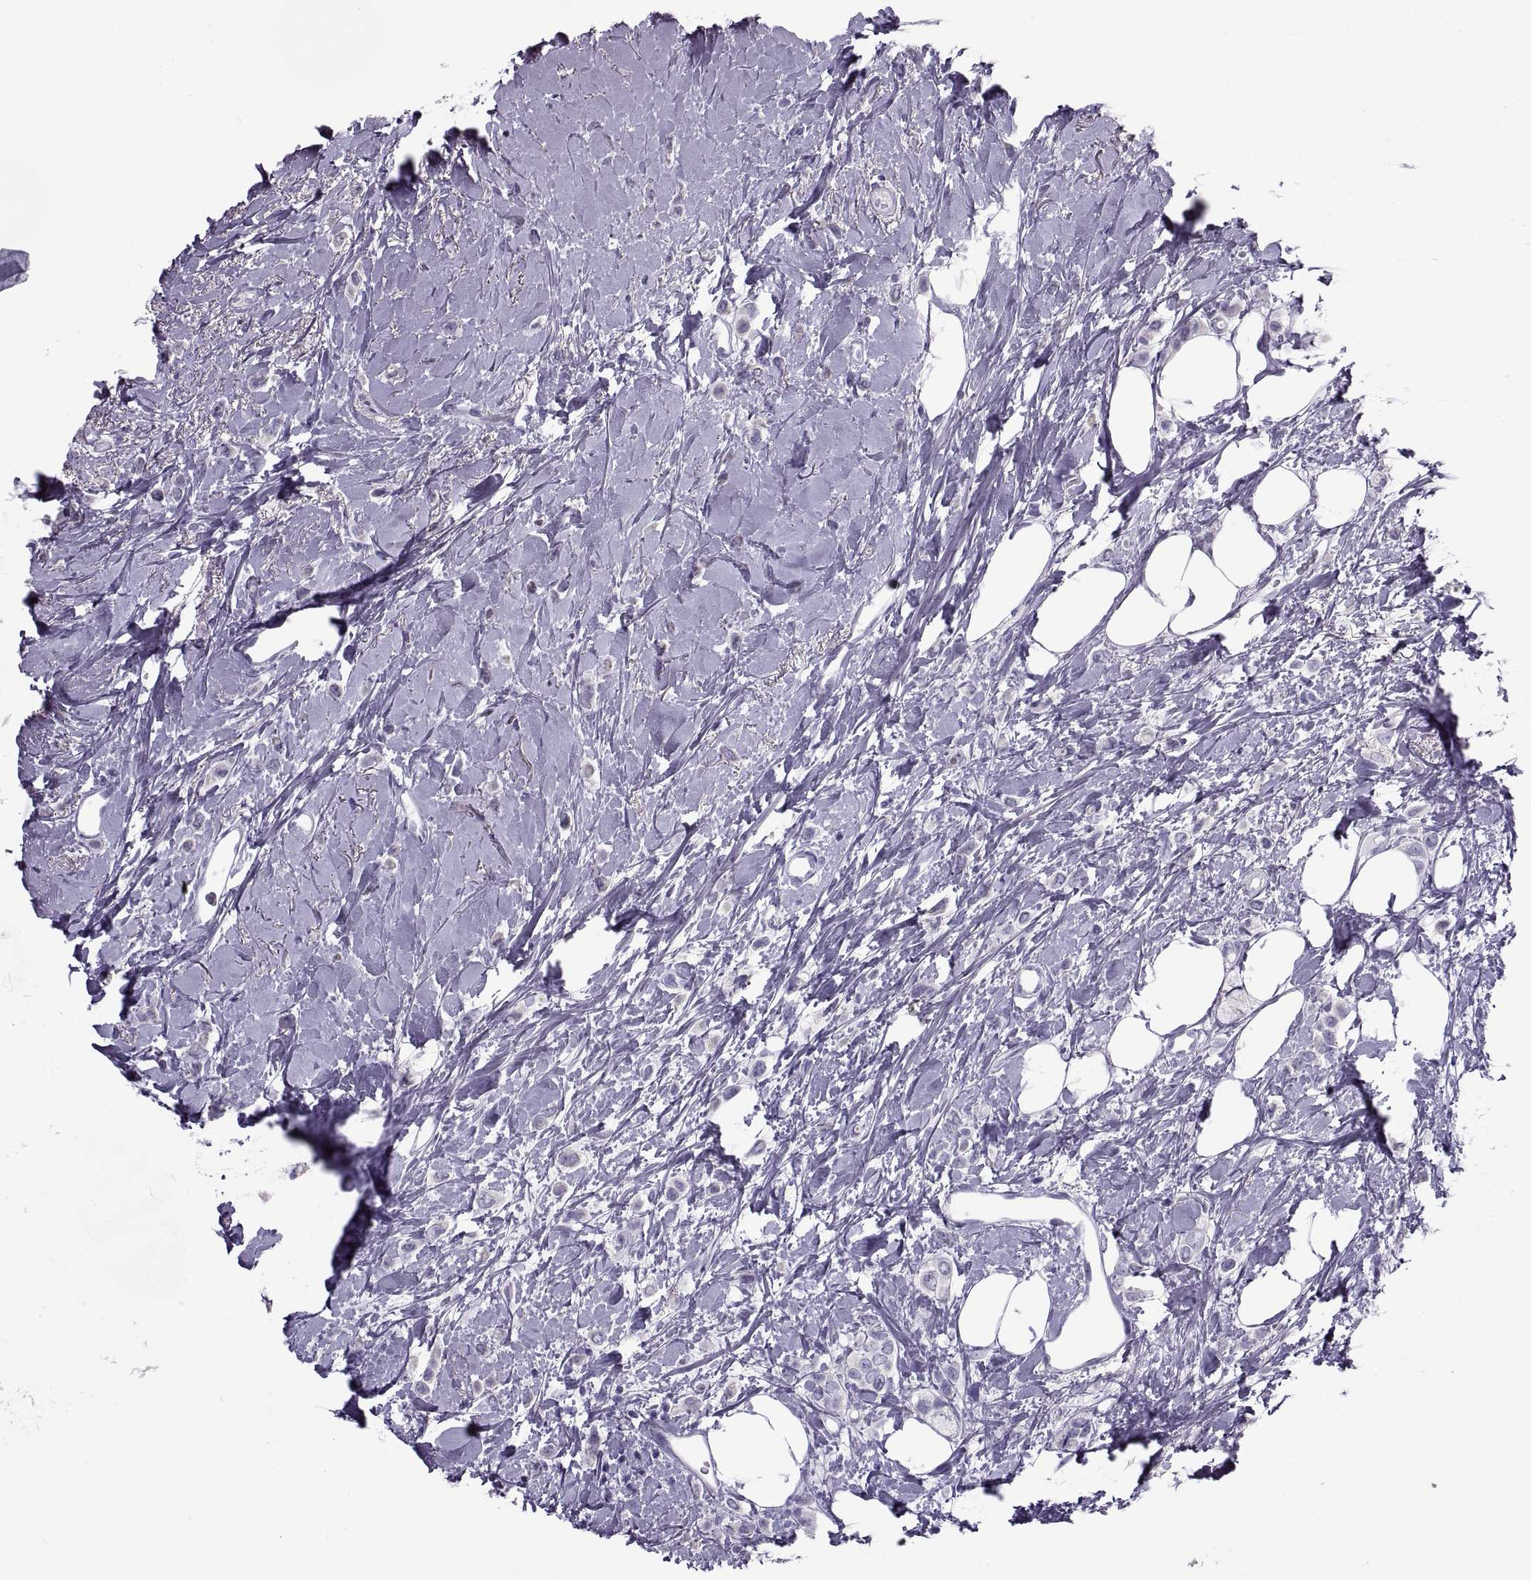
{"staining": {"intensity": "negative", "quantity": "none", "location": "none"}, "tissue": "breast cancer", "cell_type": "Tumor cells", "image_type": "cancer", "snomed": [{"axis": "morphology", "description": "Lobular carcinoma"}, {"axis": "topography", "description": "Breast"}], "caption": "Tumor cells are negative for protein expression in human breast lobular carcinoma.", "gene": "RLBP1", "patient": {"sex": "female", "age": 66}}